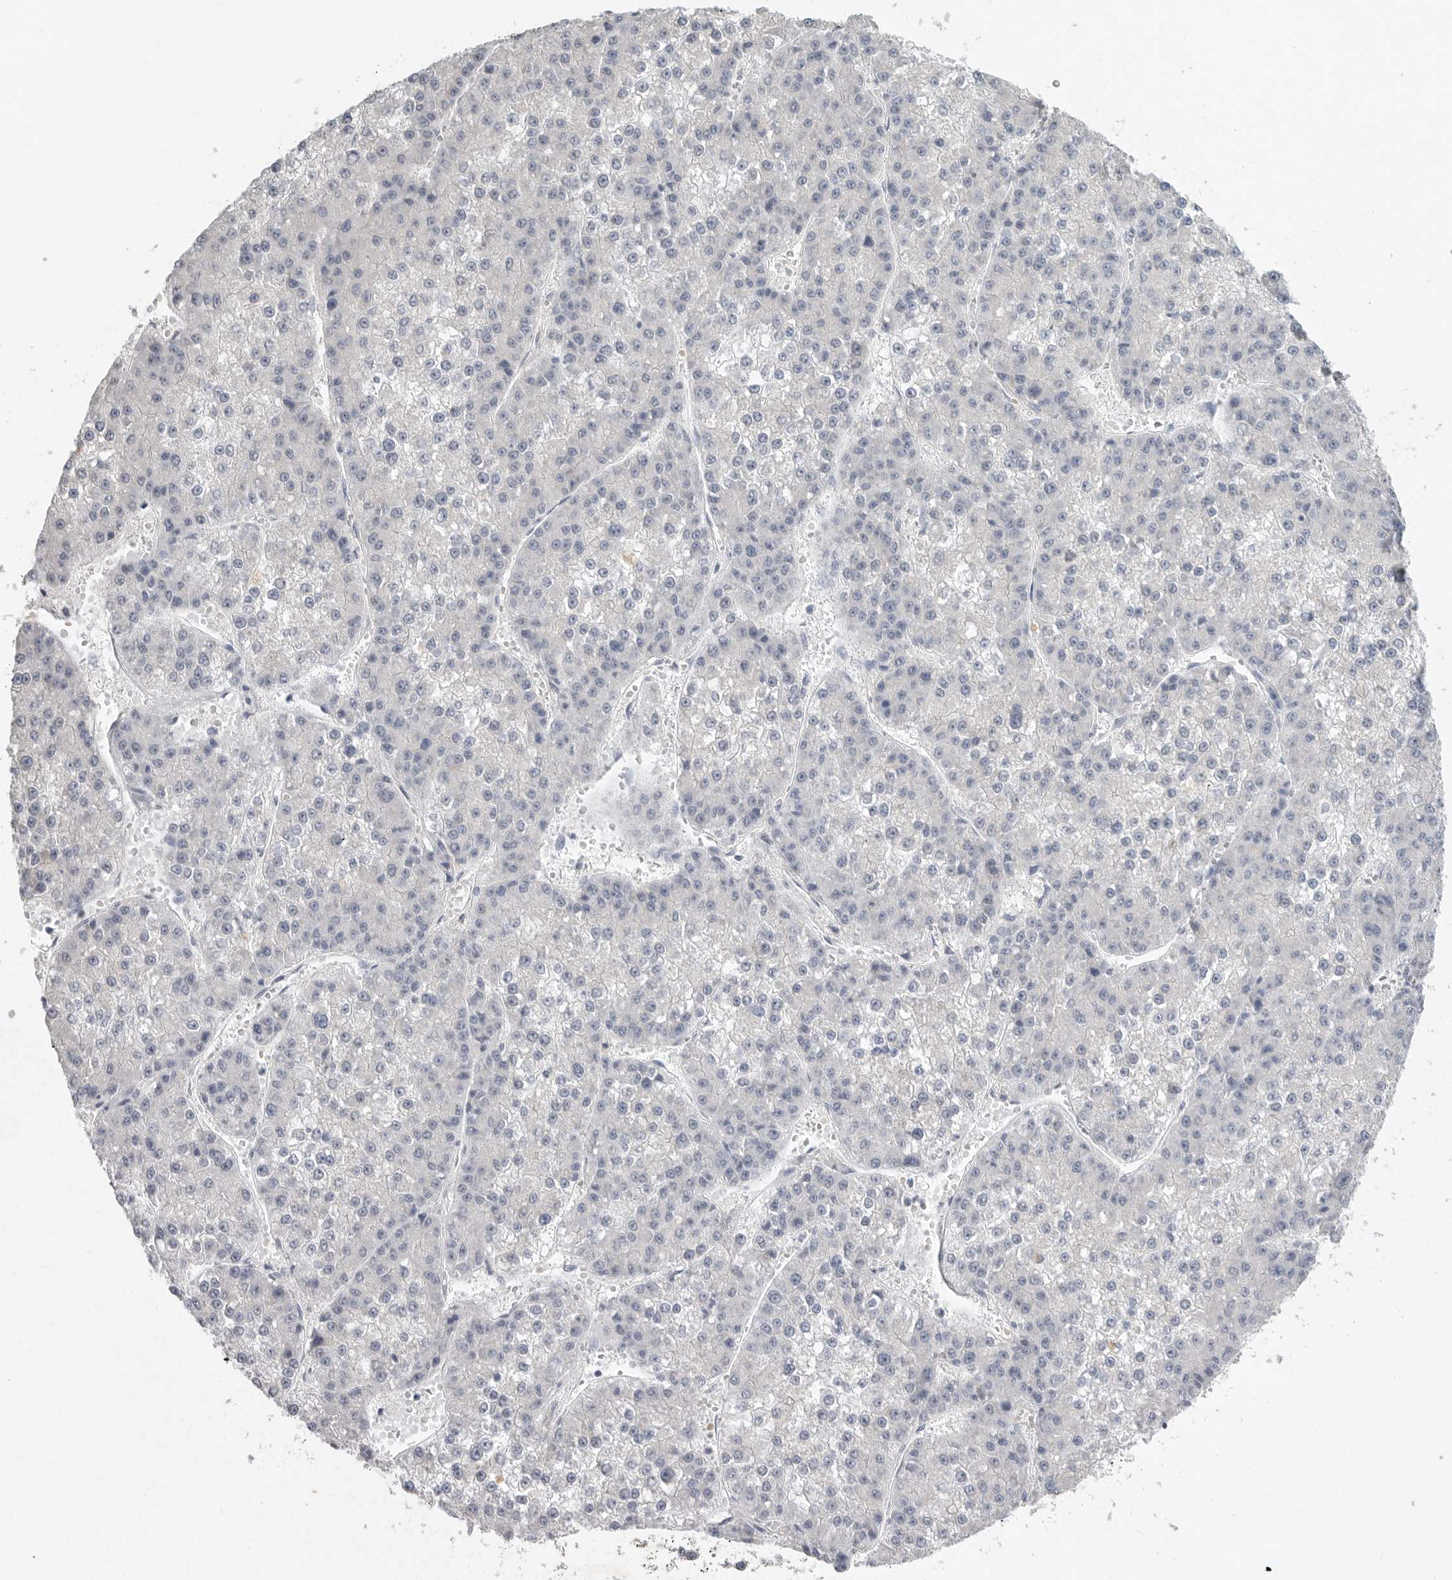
{"staining": {"intensity": "negative", "quantity": "none", "location": "none"}, "tissue": "liver cancer", "cell_type": "Tumor cells", "image_type": "cancer", "snomed": [{"axis": "morphology", "description": "Carcinoma, Hepatocellular, NOS"}, {"axis": "topography", "description": "Liver"}], "caption": "This is an IHC image of human hepatocellular carcinoma (liver). There is no staining in tumor cells.", "gene": "REG4", "patient": {"sex": "female", "age": 73}}